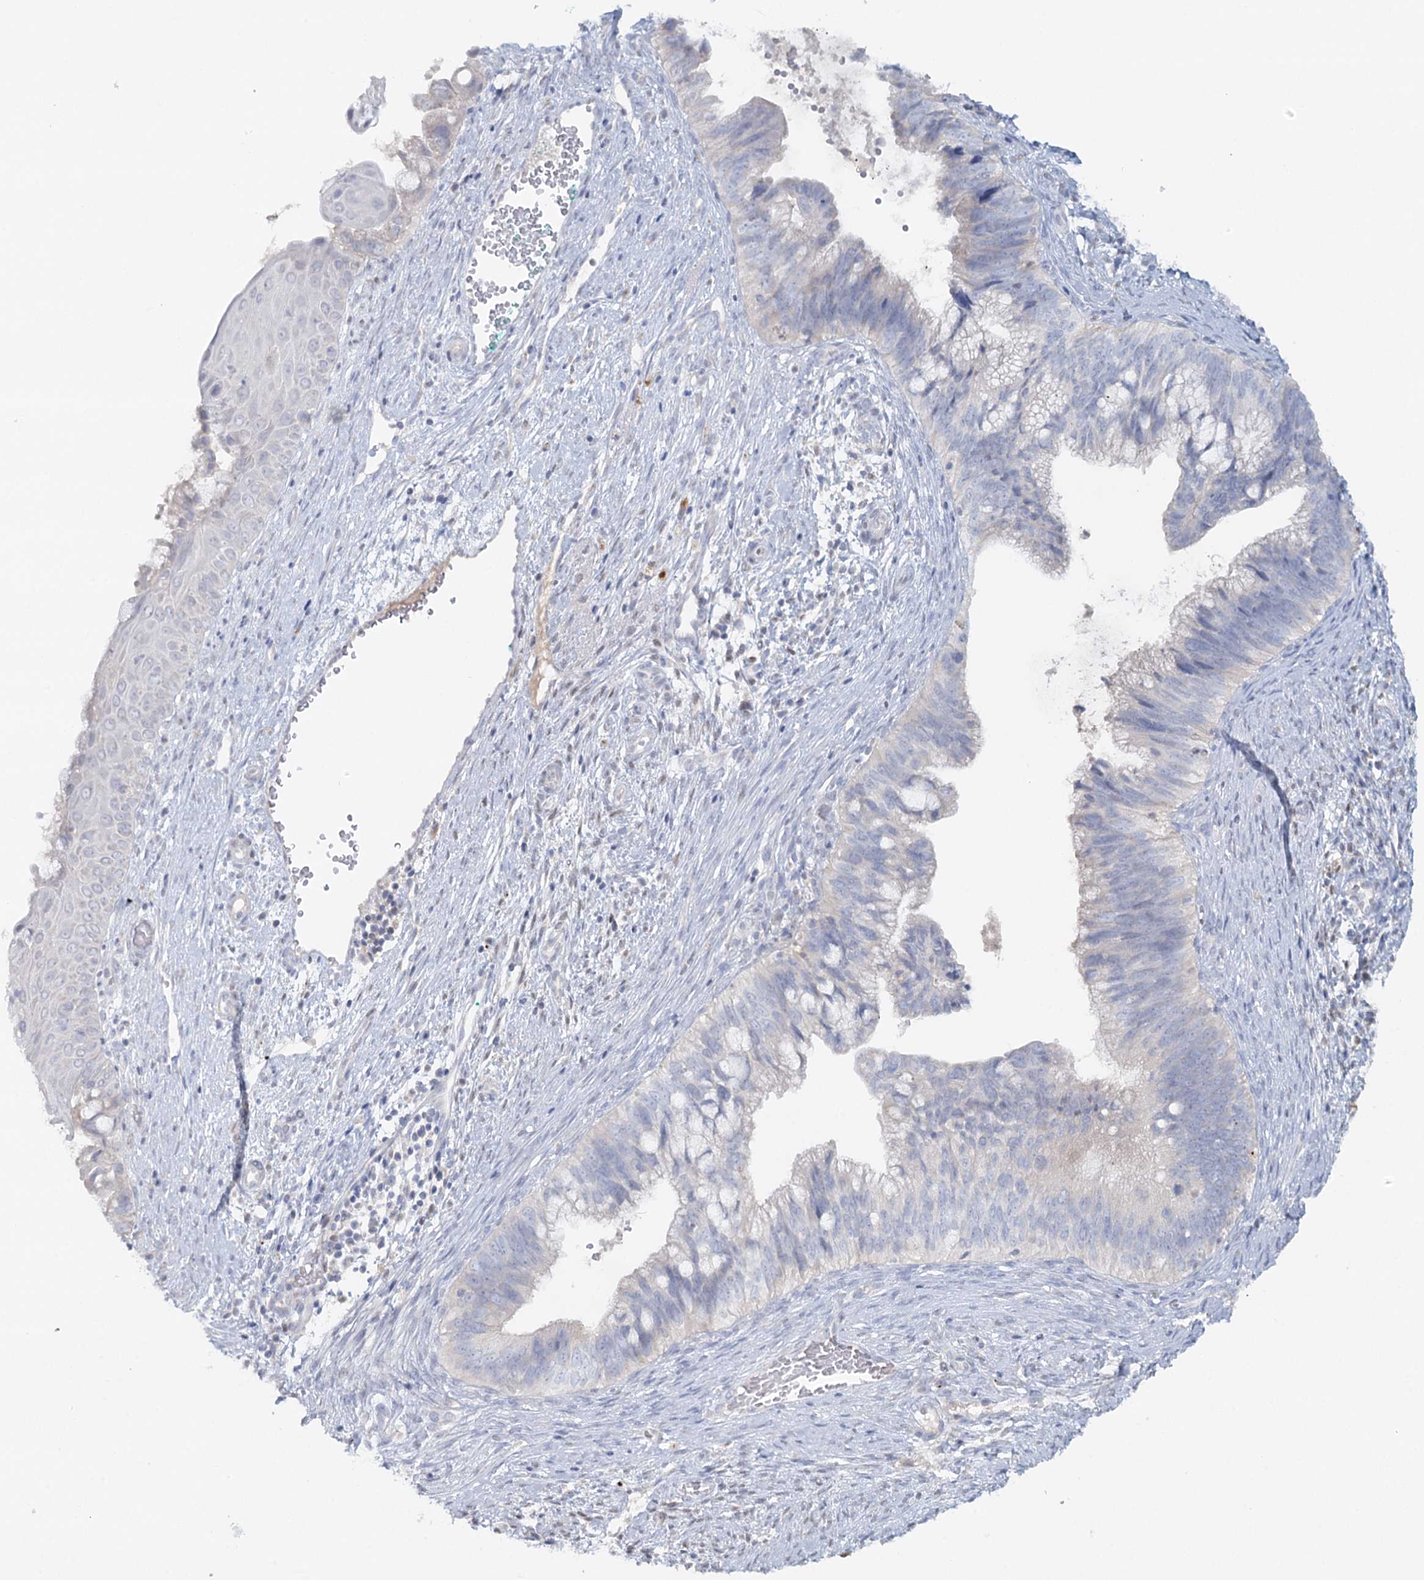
{"staining": {"intensity": "negative", "quantity": "none", "location": "none"}, "tissue": "cervical cancer", "cell_type": "Tumor cells", "image_type": "cancer", "snomed": [{"axis": "morphology", "description": "Adenocarcinoma, NOS"}, {"axis": "topography", "description": "Cervix"}], "caption": "A high-resolution image shows immunohistochemistry staining of cervical adenocarcinoma, which shows no significant expression in tumor cells.", "gene": "PSAPL1", "patient": {"sex": "female", "age": 42}}